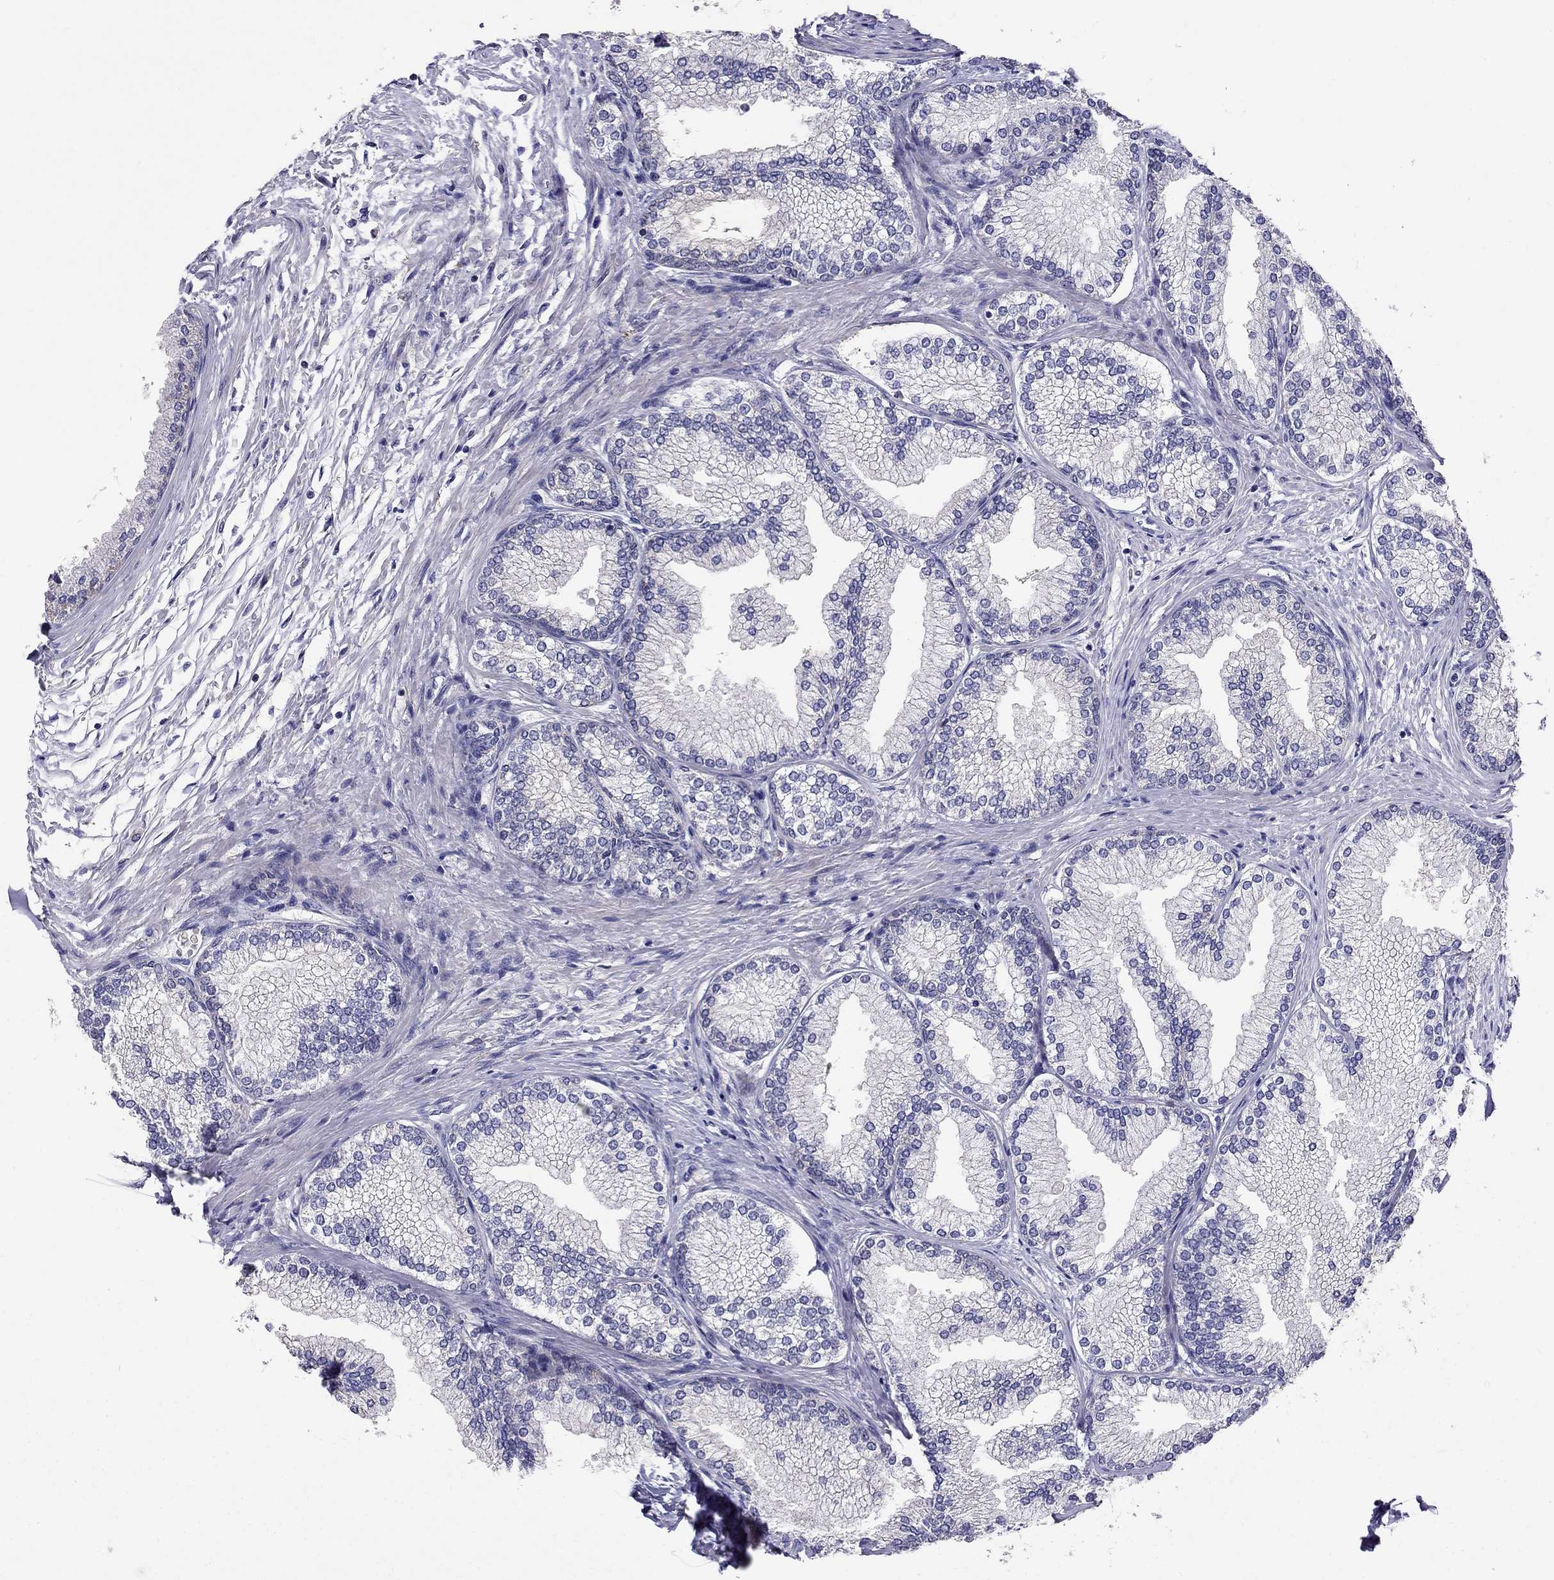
{"staining": {"intensity": "negative", "quantity": "none", "location": "none"}, "tissue": "prostate", "cell_type": "Glandular cells", "image_type": "normal", "snomed": [{"axis": "morphology", "description": "Normal tissue, NOS"}, {"axis": "topography", "description": "Prostate"}], "caption": "Immunohistochemistry (IHC) of unremarkable human prostate shows no staining in glandular cells.", "gene": "MAGEB4", "patient": {"sex": "male", "age": 72}}